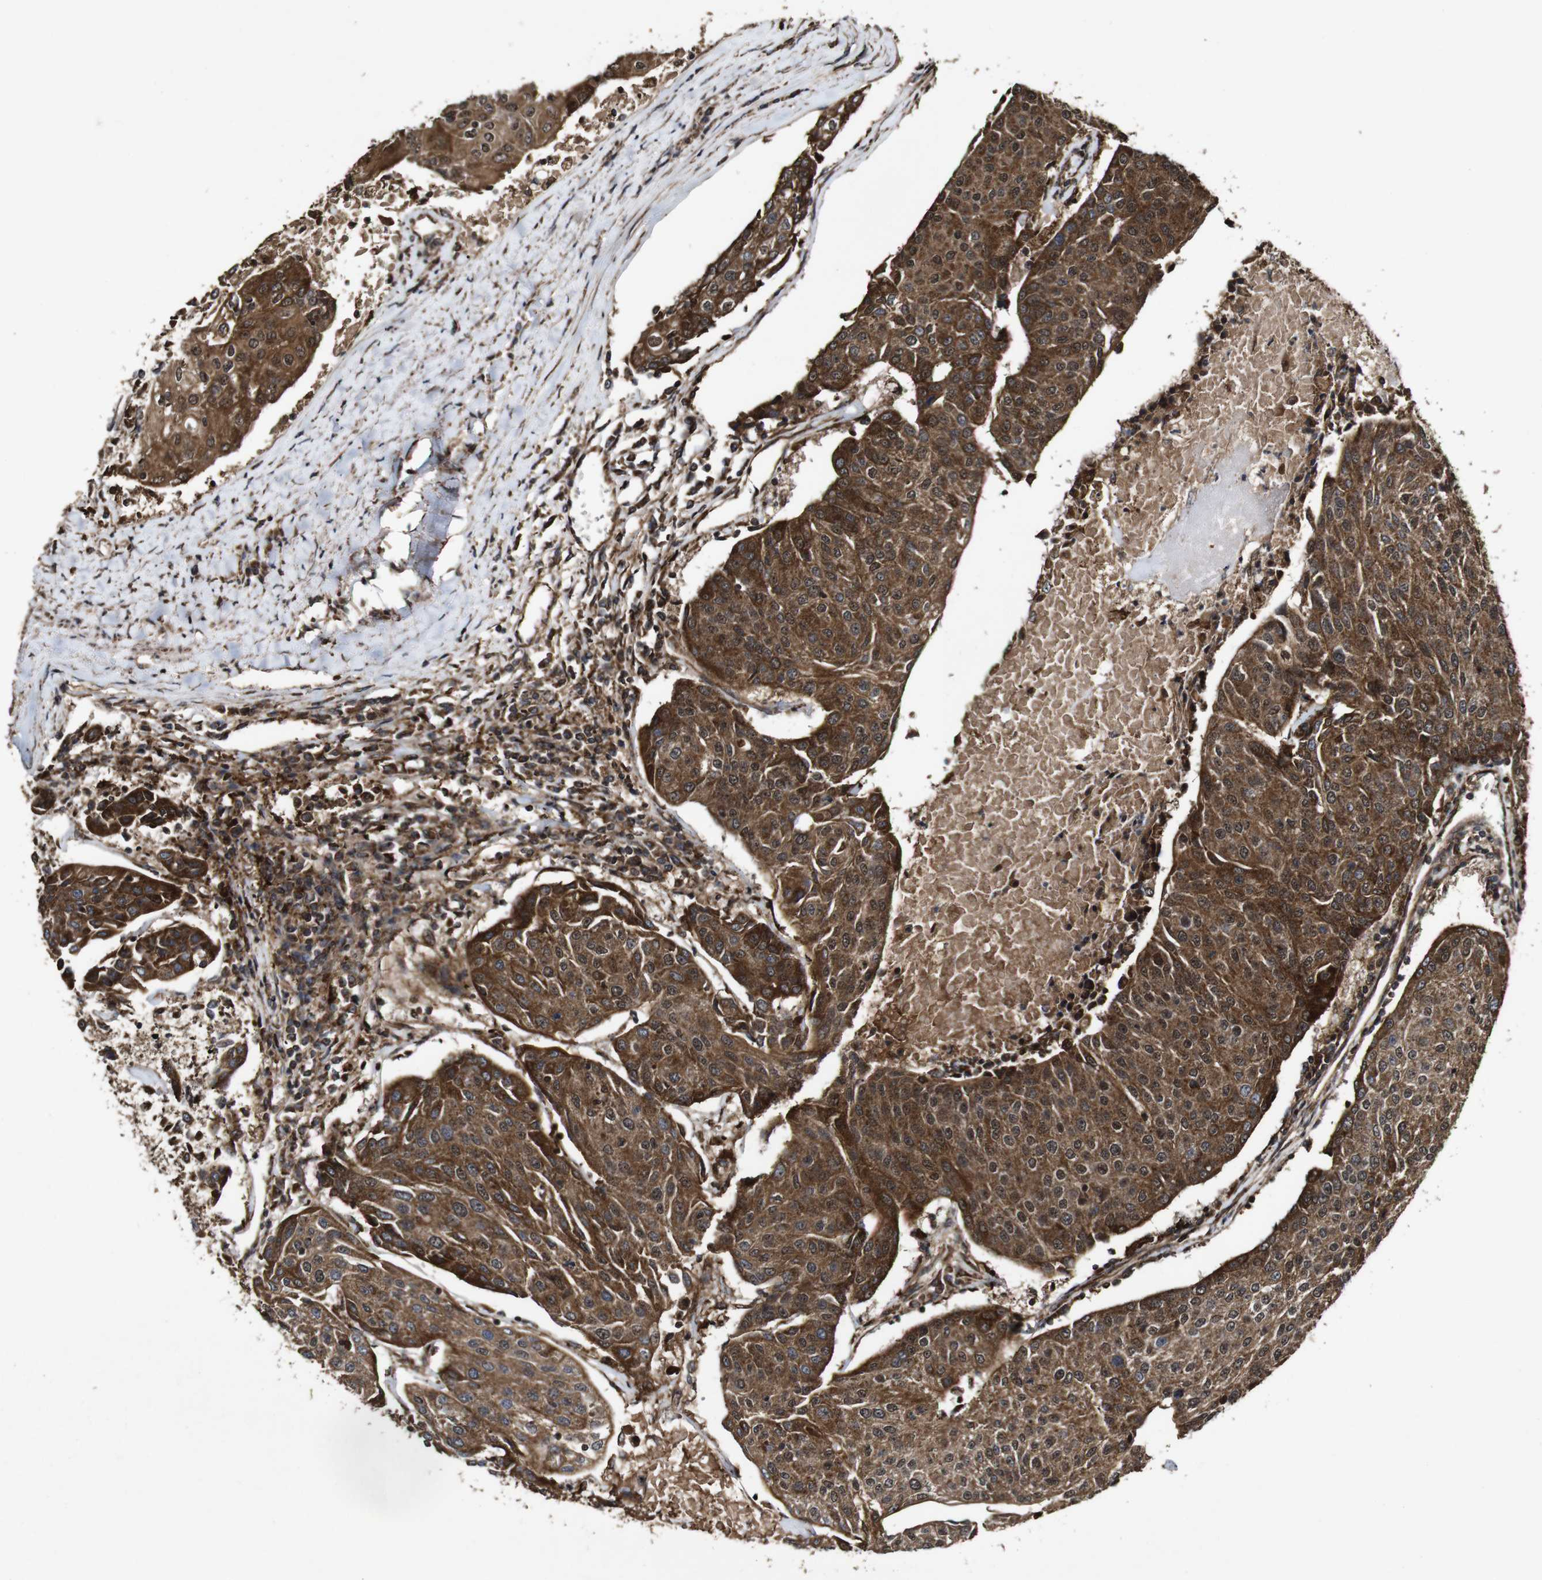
{"staining": {"intensity": "moderate", "quantity": ">75%", "location": "cytoplasmic/membranous,nuclear"}, "tissue": "urothelial cancer", "cell_type": "Tumor cells", "image_type": "cancer", "snomed": [{"axis": "morphology", "description": "Urothelial carcinoma, High grade"}, {"axis": "topography", "description": "Urinary bladder"}], "caption": "DAB (3,3'-diaminobenzidine) immunohistochemical staining of human urothelial cancer exhibits moderate cytoplasmic/membranous and nuclear protein staining in approximately >75% of tumor cells.", "gene": "BTN3A3", "patient": {"sex": "female", "age": 85}}